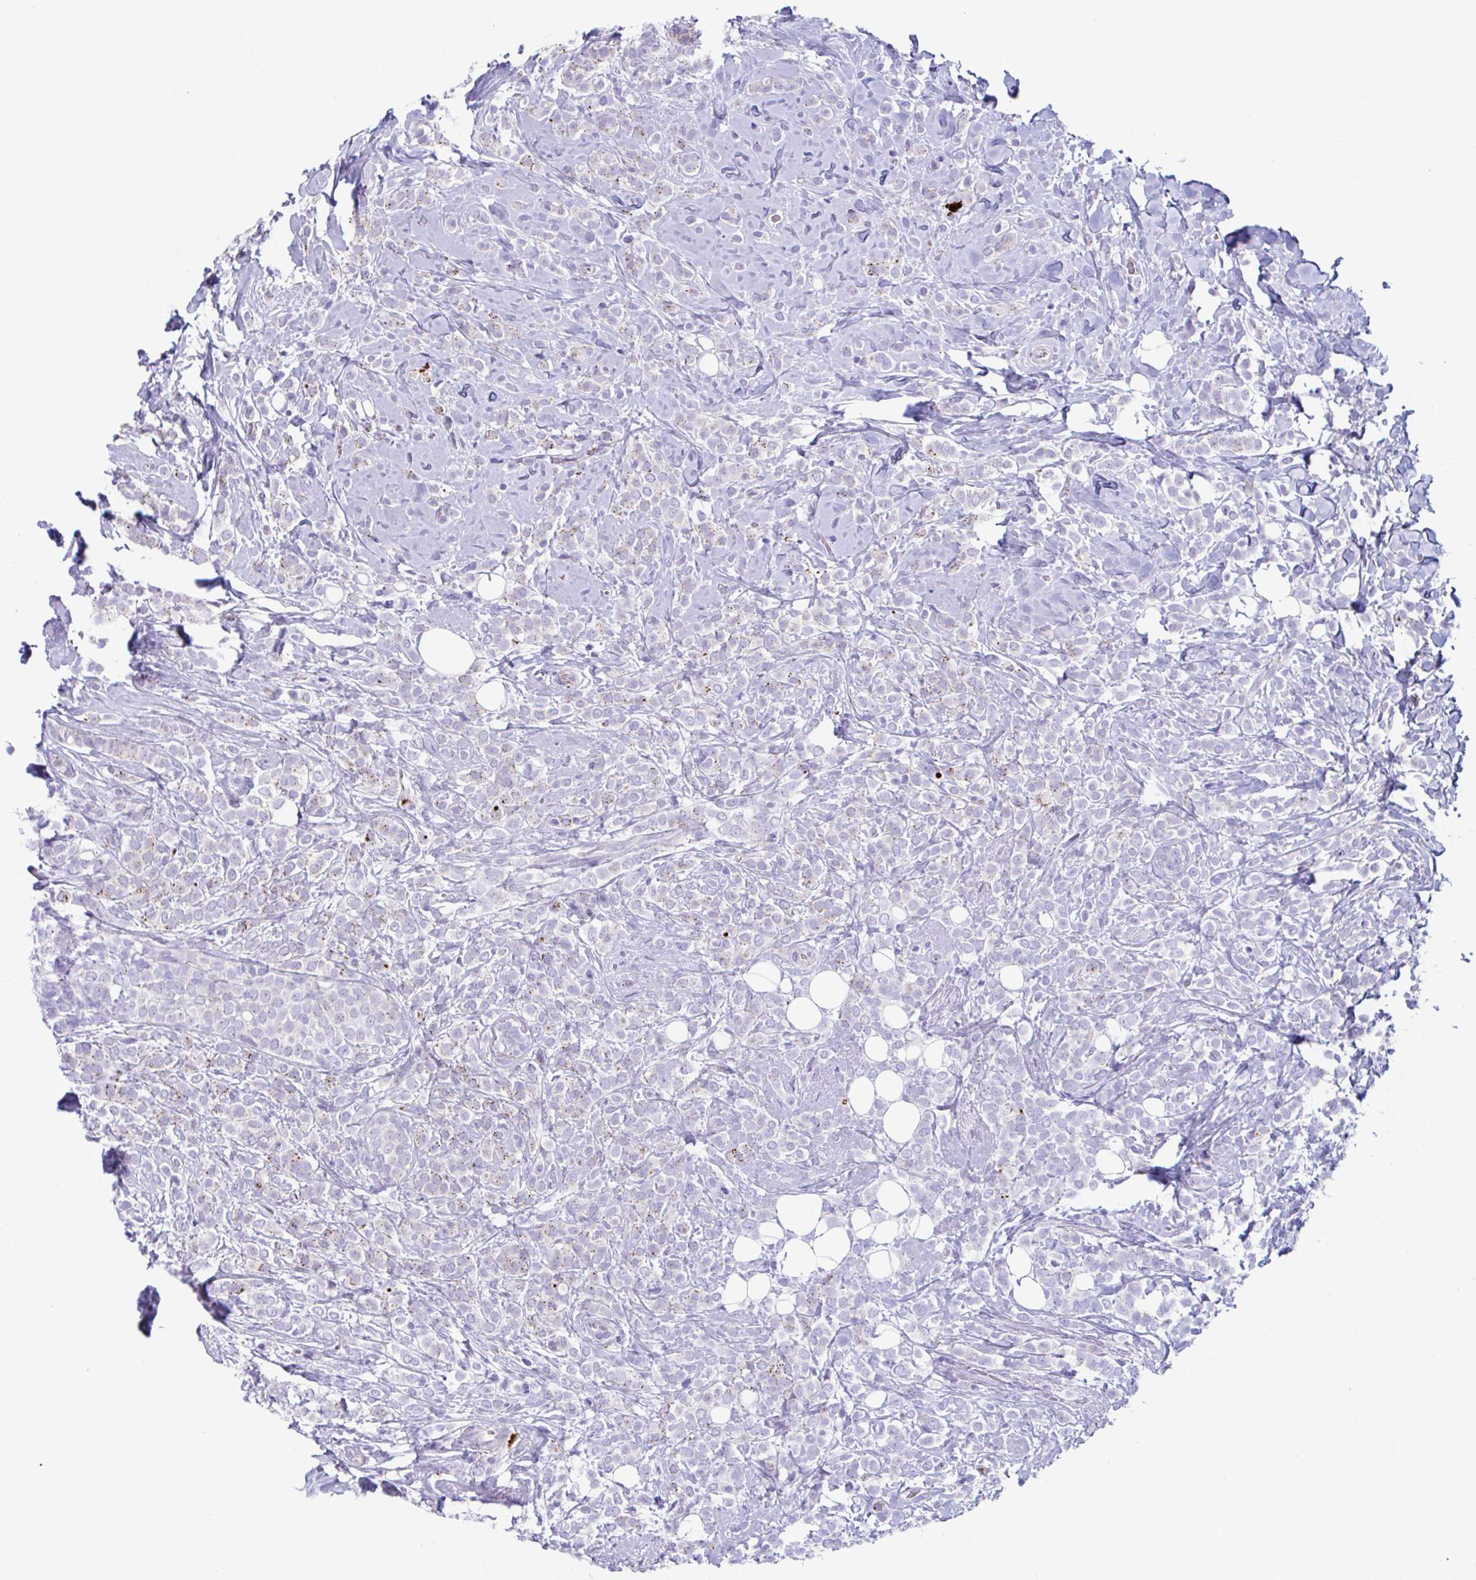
{"staining": {"intensity": "moderate", "quantity": "<25%", "location": "cytoplasmic/membranous"}, "tissue": "breast cancer", "cell_type": "Tumor cells", "image_type": "cancer", "snomed": [{"axis": "morphology", "description": "Lobular carcinoma"}, {"axis": "topography", "description": "Breast"}], "caption": "Approximately <25% of tumor cells in human lobular carcinoma (breast) exhibit moderate cytoplasmic/membranous protein positivity as visualized by brown immunohistochemical staining.", "gene": "C12orf71", "patient": {"sex": "female", "age": 49}}